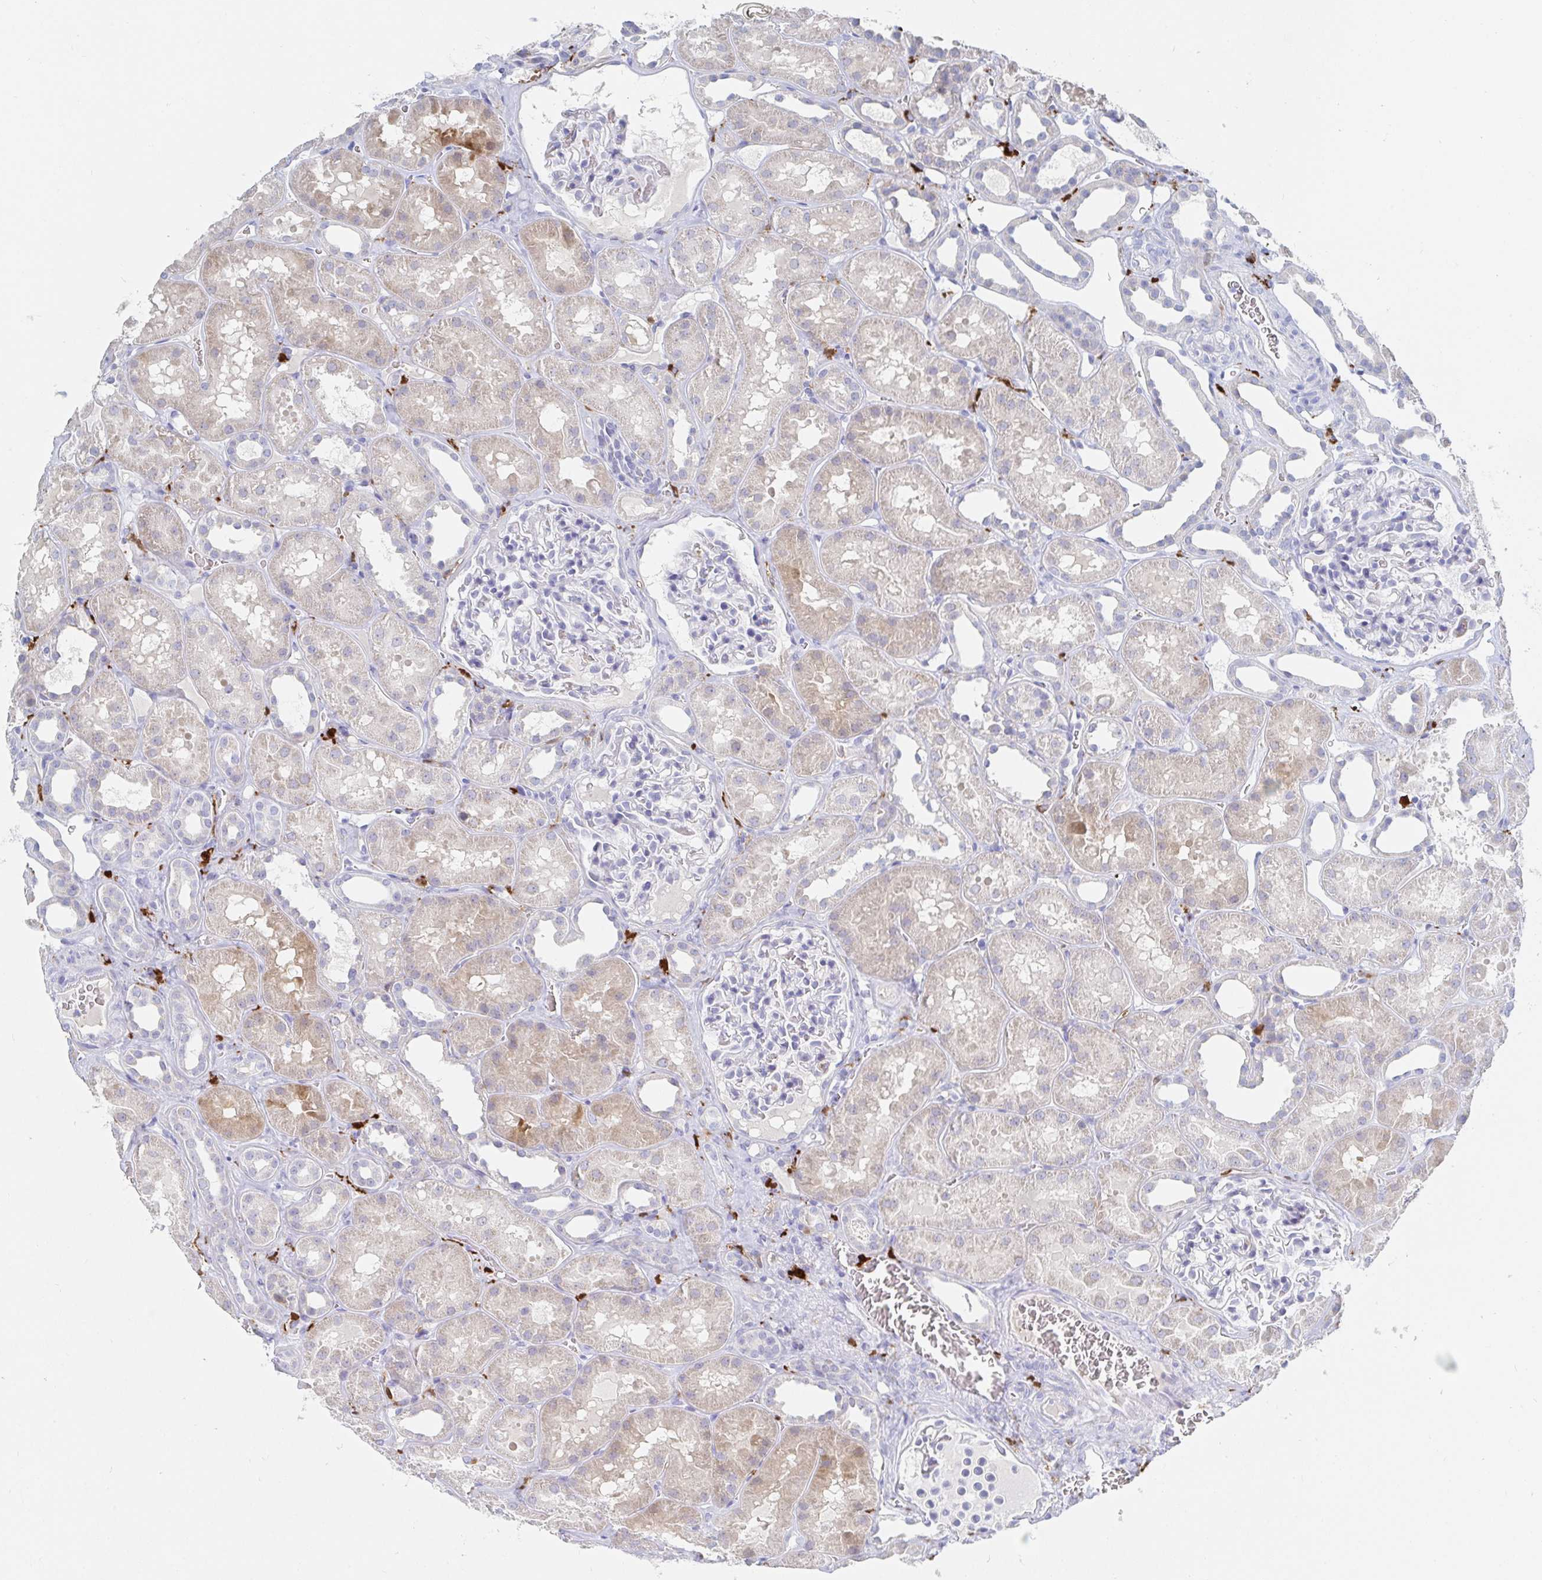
{"staining": {"intensity": "negative", "quantity": "none", "location": "none"}, "tissue": "kidney", "cell_type": "Cells in glomeruli", "image_type": "normal", "snomed": [{"axis": "morphology", "description": "Normal tissue, NOS"}, {"axis": "topography", "description": "Kidney"}], "caption": "This is an IHC image of normal kidney. There is no staining in cells in glomeruli.", "gene": "OR2A1", "patient": {"sex": "female", "age": 41}}